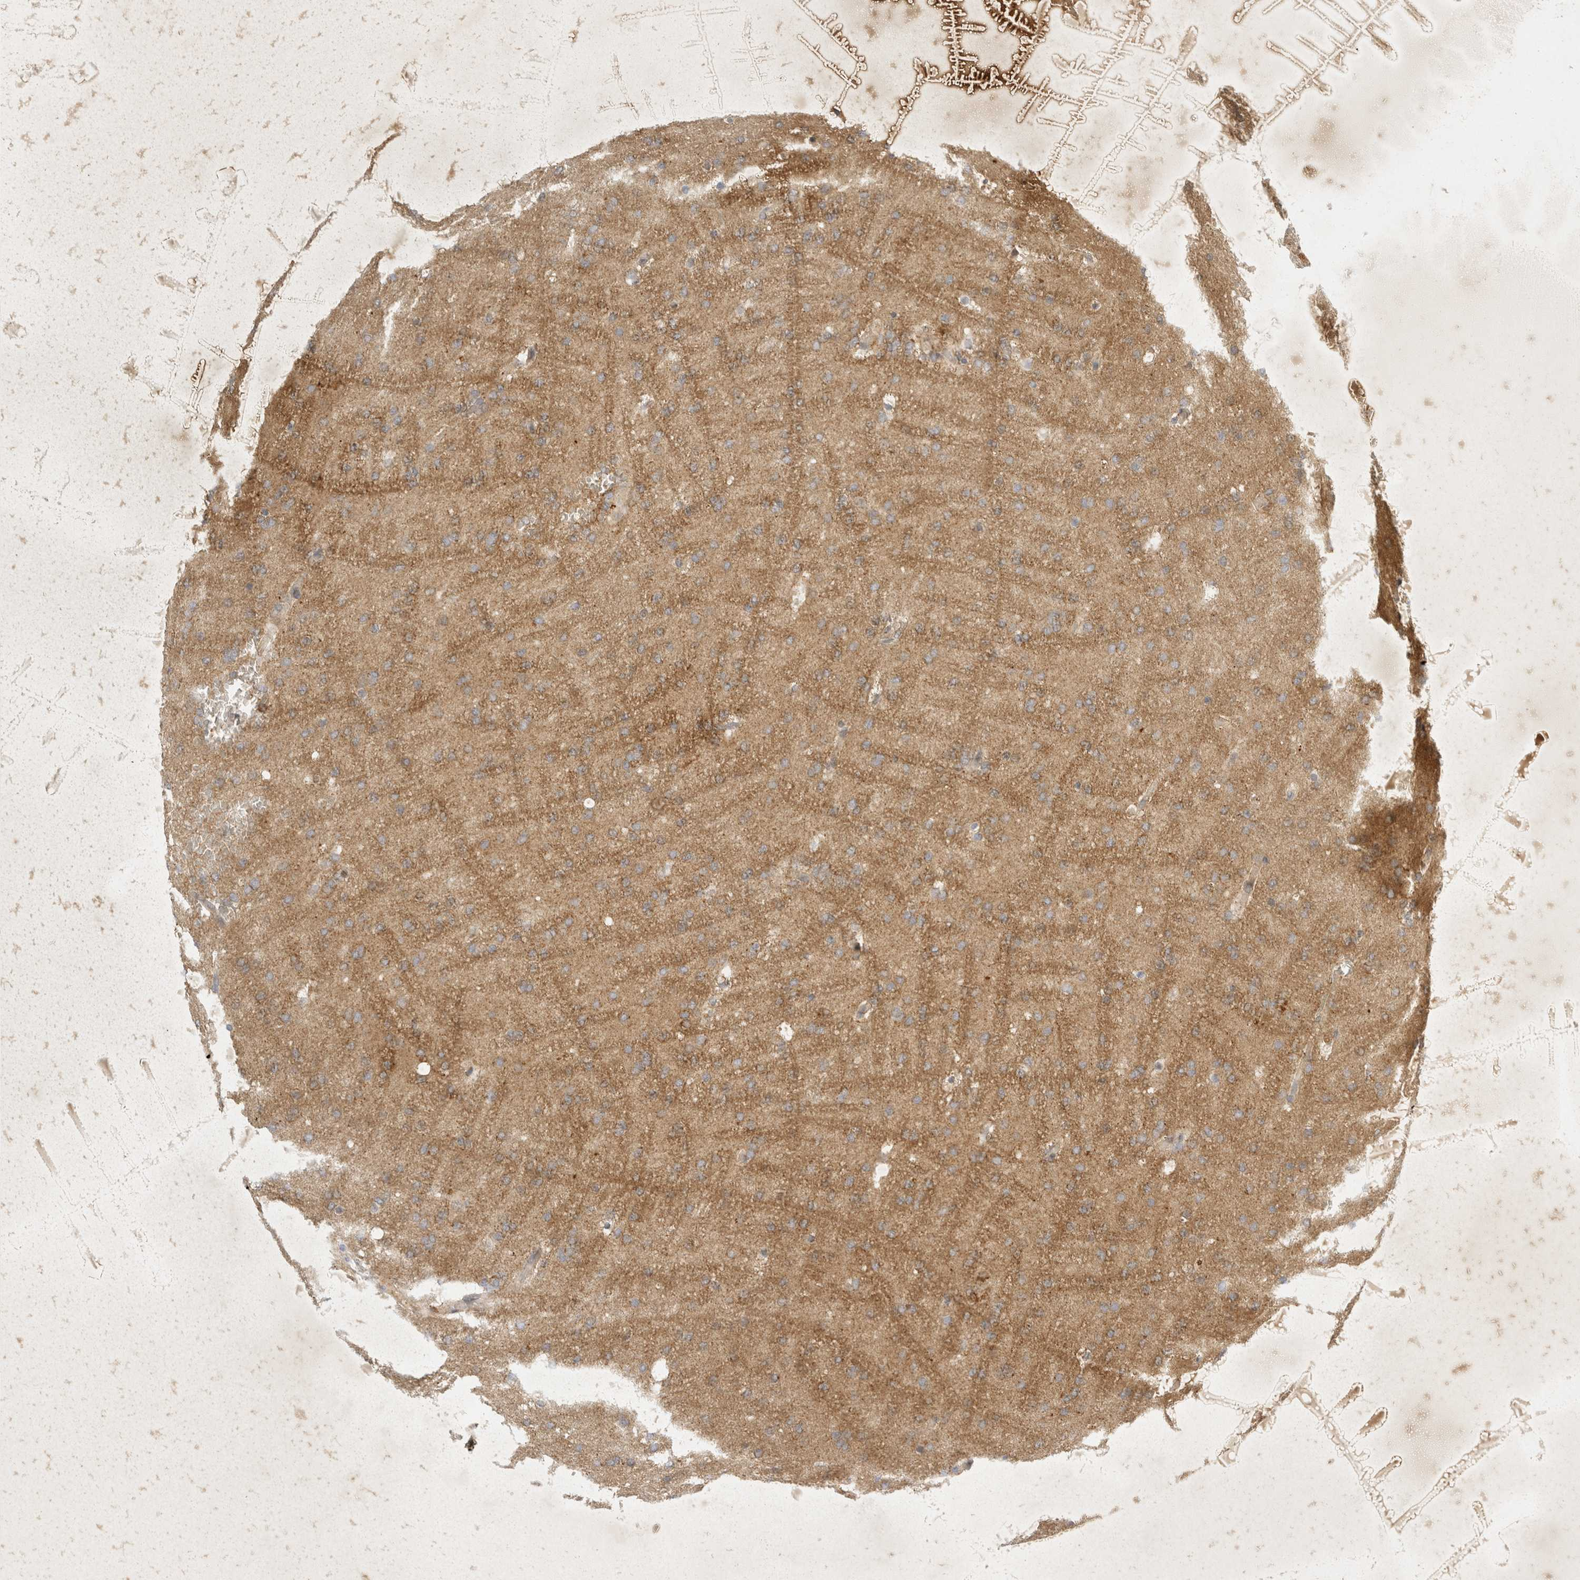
{"staining": {"intensity": "weak", "quantity": ">75%", "location": "cytoplasmic/membranous"}, "tissue": "glioma", "cell_type": "Tumor cells", "image_type": "cancer", "snomed": [{"axis": "morphology", "description": "Glioma, malignant, Low grade"}, {"axis": "topography", "description": "Brain"}], "caption": "Protein staining exhibits weak cytoplasmic/membranous positivity in about >75% of tumor cells in glioma. The staining is performed using DAB brown chromogen to label protein expression. The nuclei are counter-stained blue using hematoxylin.", "gene": "TOM1L2", "patient": {"sex": "female", "age": 37}}